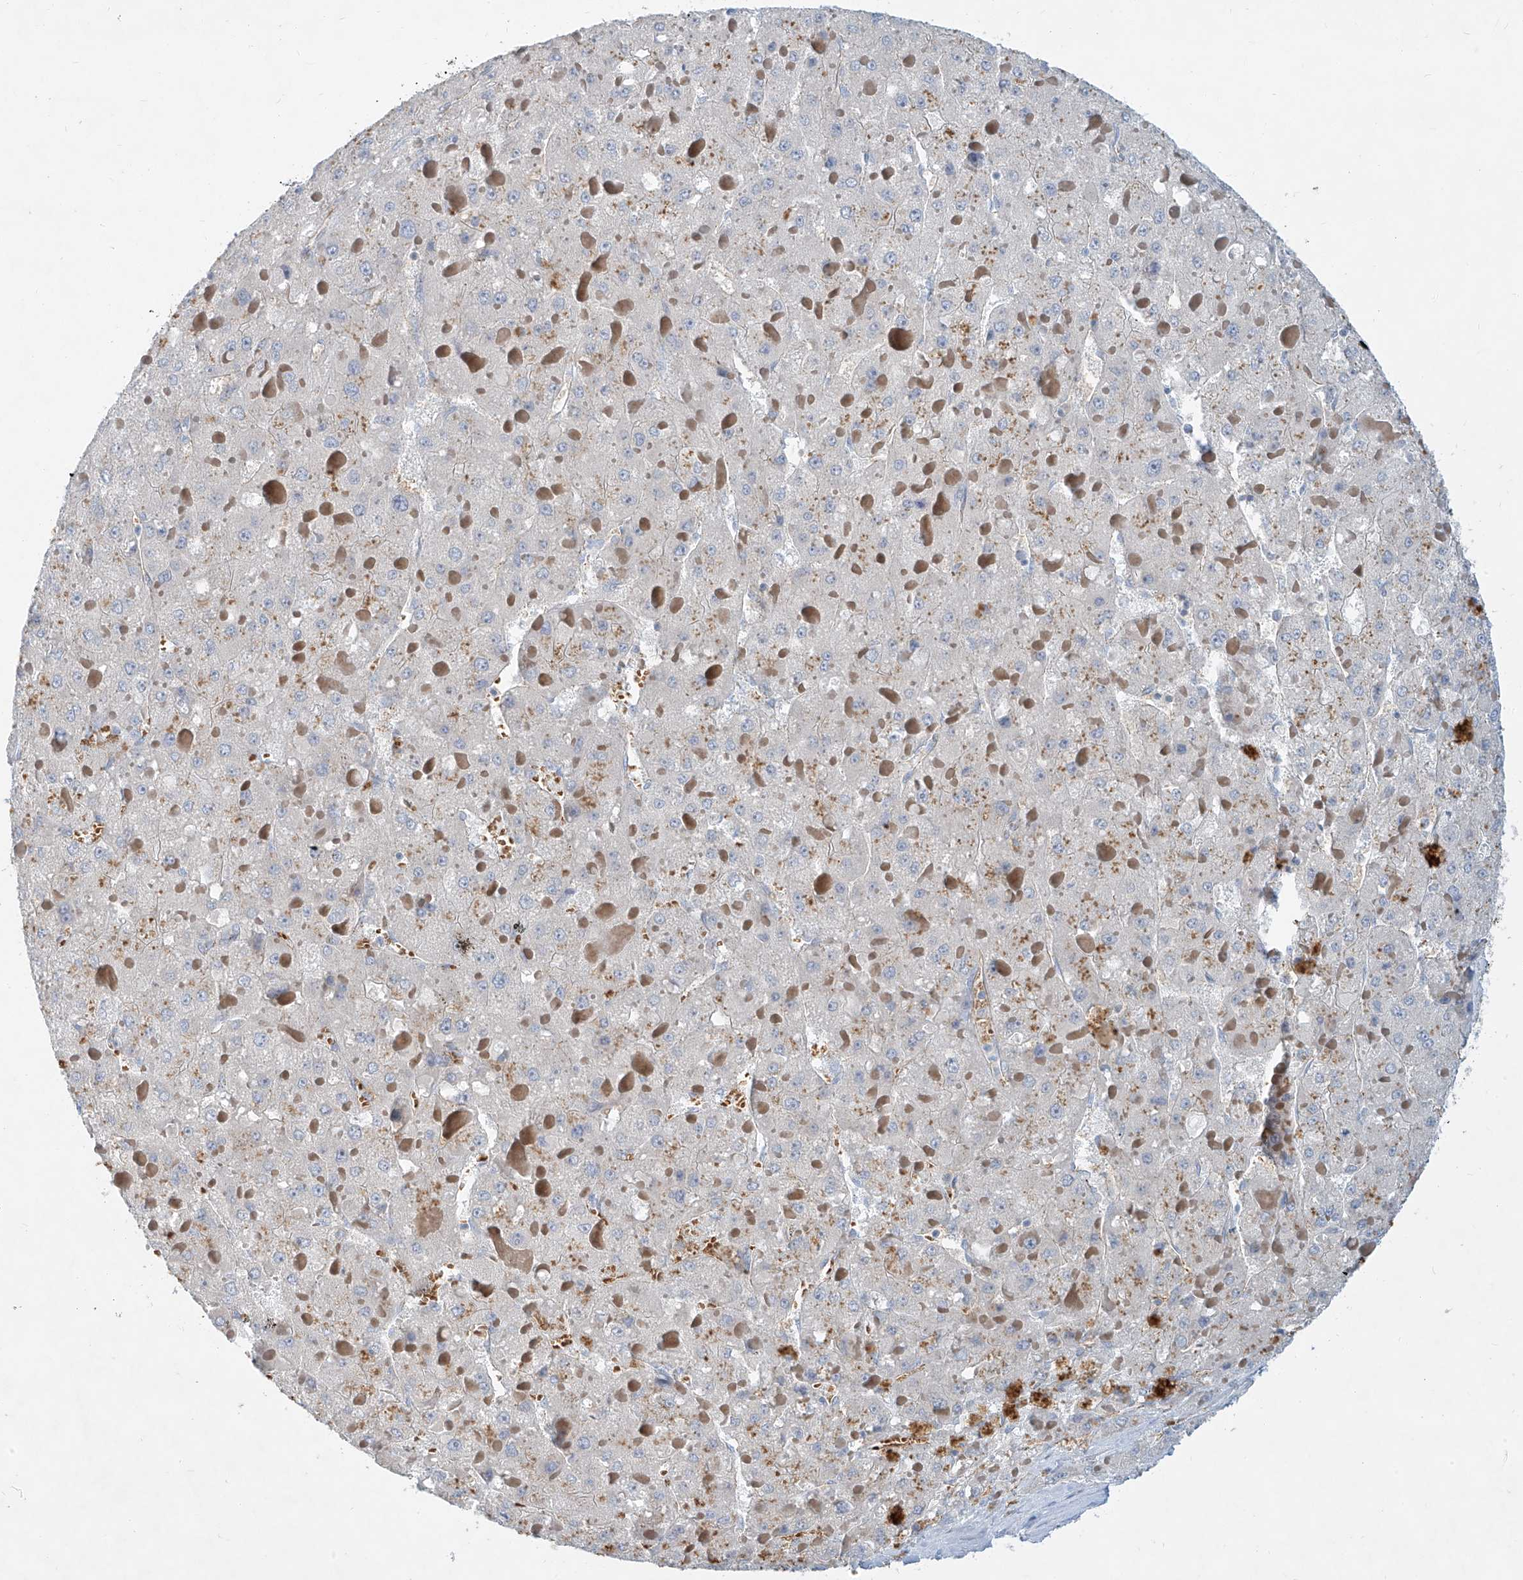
{"staining": {"intensity": "negative", "quantity": "none", "location": "none"}, "tissue": "liver cancer", "cell_type": "Tumor cells", "image_type": "cancer", "snomed": [{"axis": "morphology", "description": "Carcinoma, Hepatocellular, NOS"}, {"axis": "topography", "description": "Liver"}], "caption": "Tumor cells are negative for brown protein staining in liver hepatocellular carcinoma. Nuclei are stained in blue.", "gene": "SYTL3", "patient": {"sex": "female", "age": 73}}